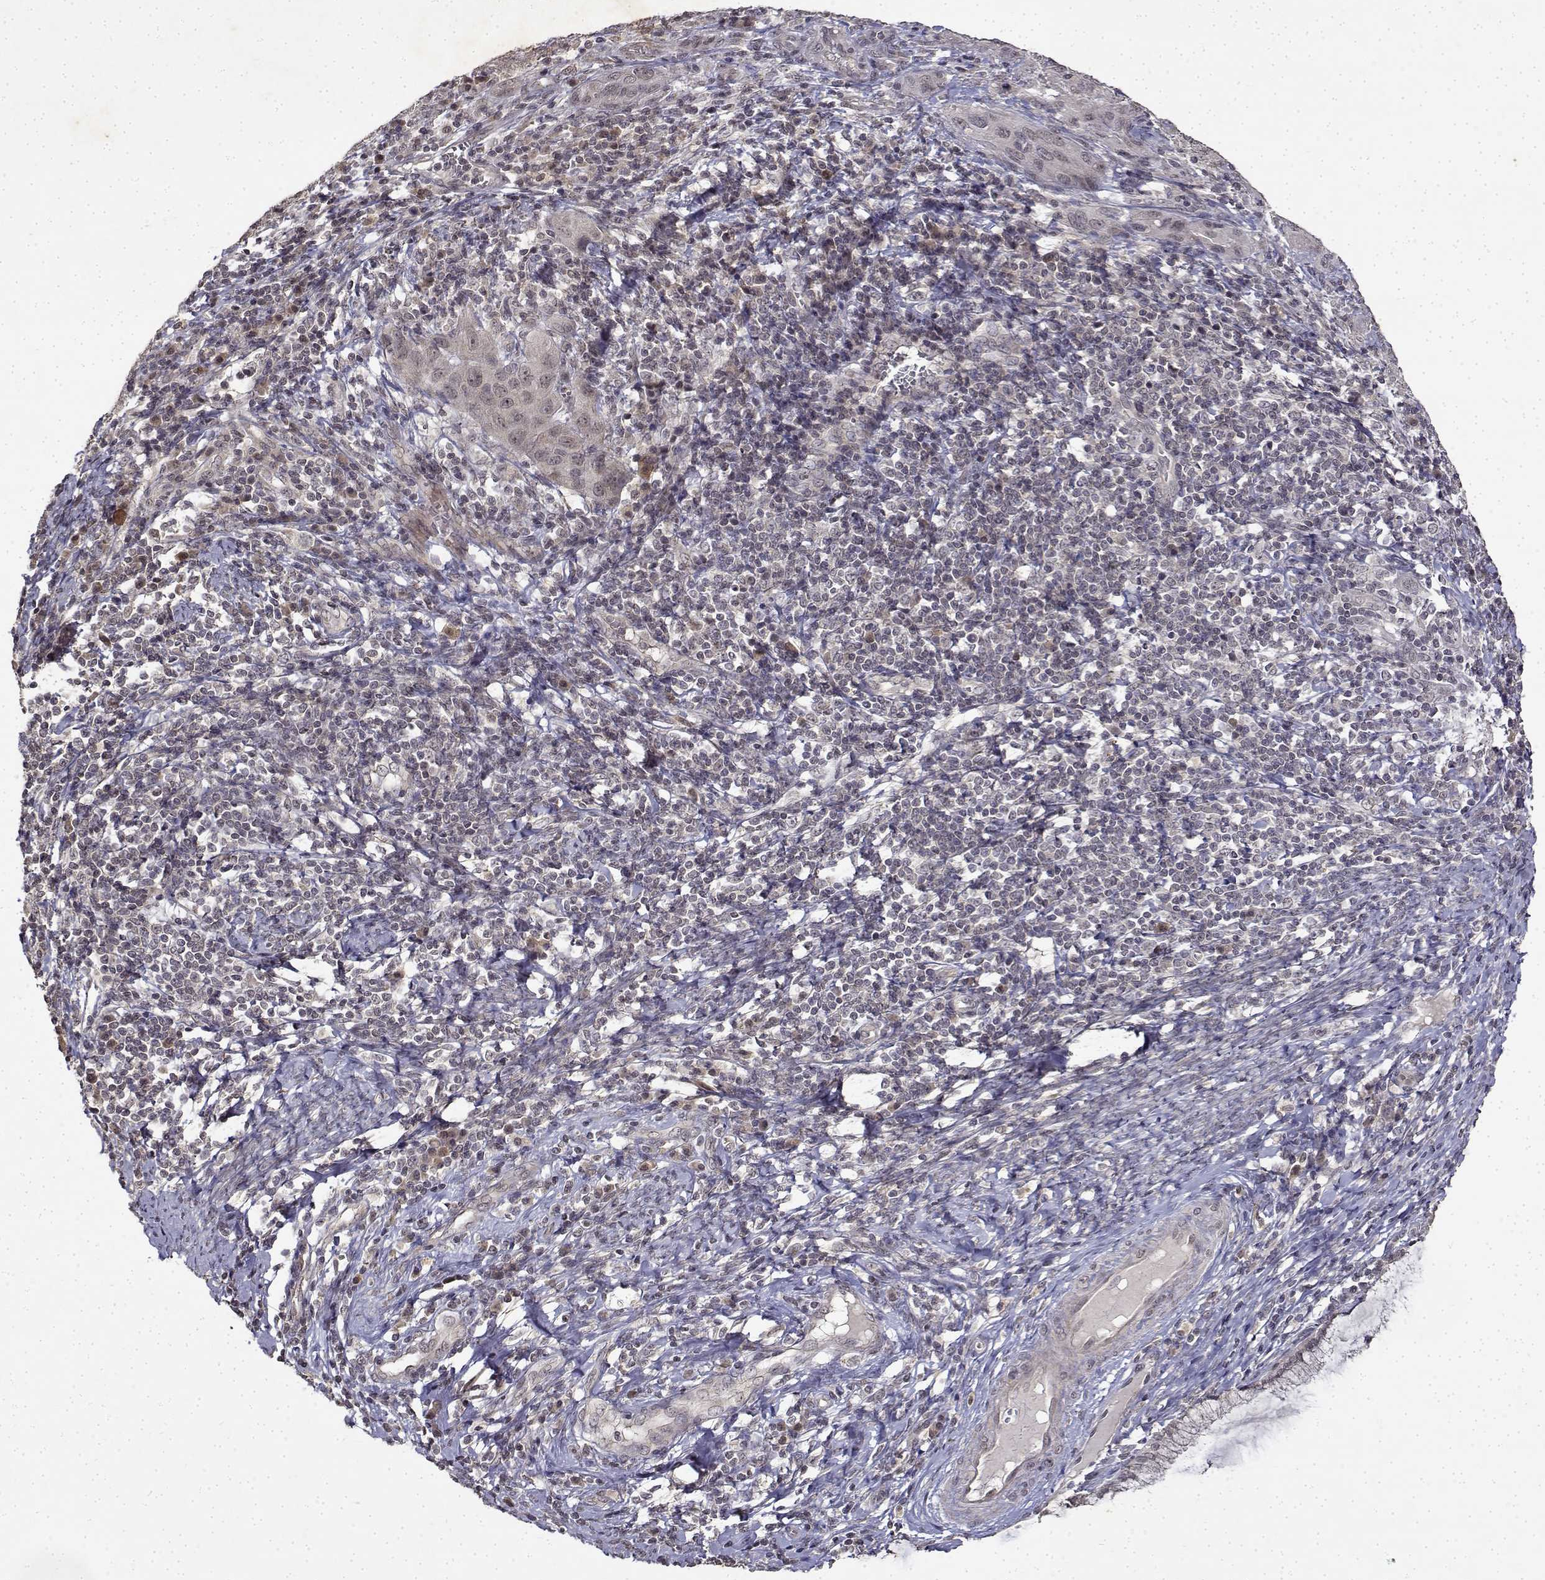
{"staining": {"intensity": "negative", "quantity": "none", "location": "none"}, "tissue": "cervical cancer", "cell_type": "Tumor cells", "image_type": "cancer", "snomed": [{"axis": "morphology", "description": "Normal tissue, NOS"}, {"axis": "morphology", "description": "Squamous cell carcinoma, NOS"}, {"axis": "topography", "description": "Cervix"}], "caption": "An IHC histopathology image of cervical cancer (squamous cell carcinoma) is shown. There is no staining in tumor cells of cervical cancer (squamous cell carcinoma).", "gene": "BDNF", "patient": {"sex": "female", "age": 51}}